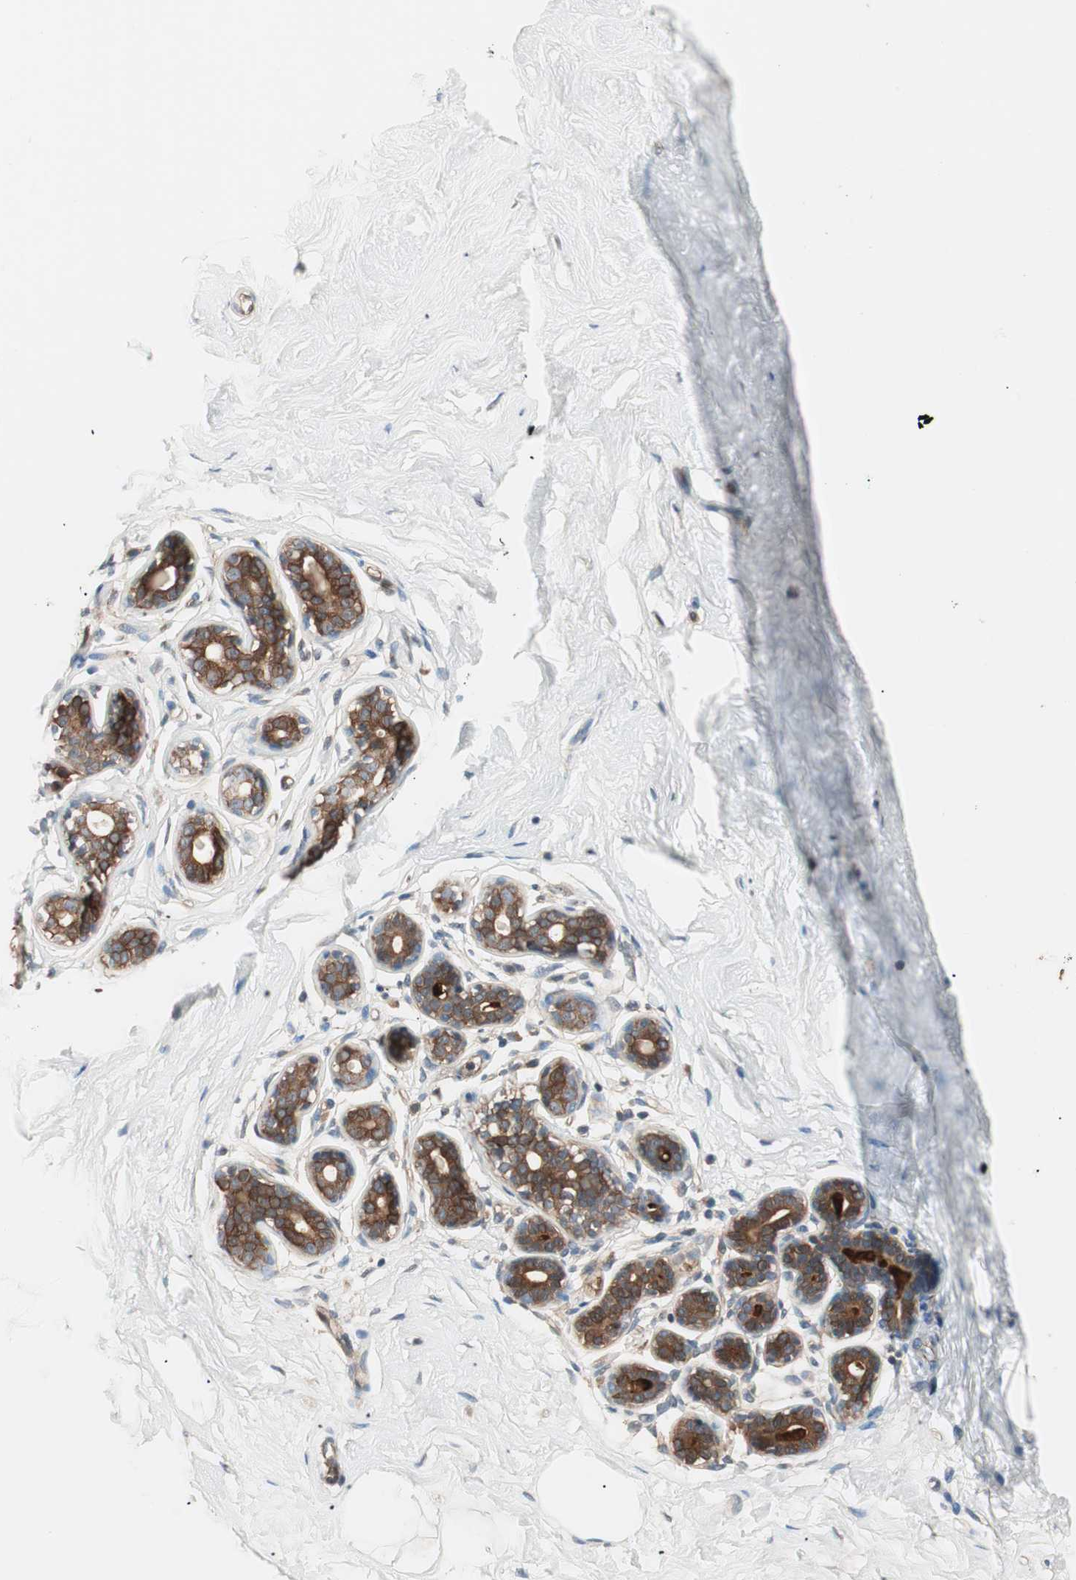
{"staining": {"intensity": "negative", "quantity": "none", "location": "none"}, "tissue": "breast", "cell_type": "Adipocytes", "image_type": "normal", "snomed": [{"axis": "morphology", "description": "Normal tissue, NOS"}, {"axis": "topography", "description": "Breast"}], "caption": "An immunohistochemistry image of unremarkable breast is shown. There is no staining in adipocytes of breast. (DAB (3,3'-diaminobenzidine) IHC with hematoxylin counter stain).", "gene": "TSG101", "patient": {"sex": "female", "age": 23}}